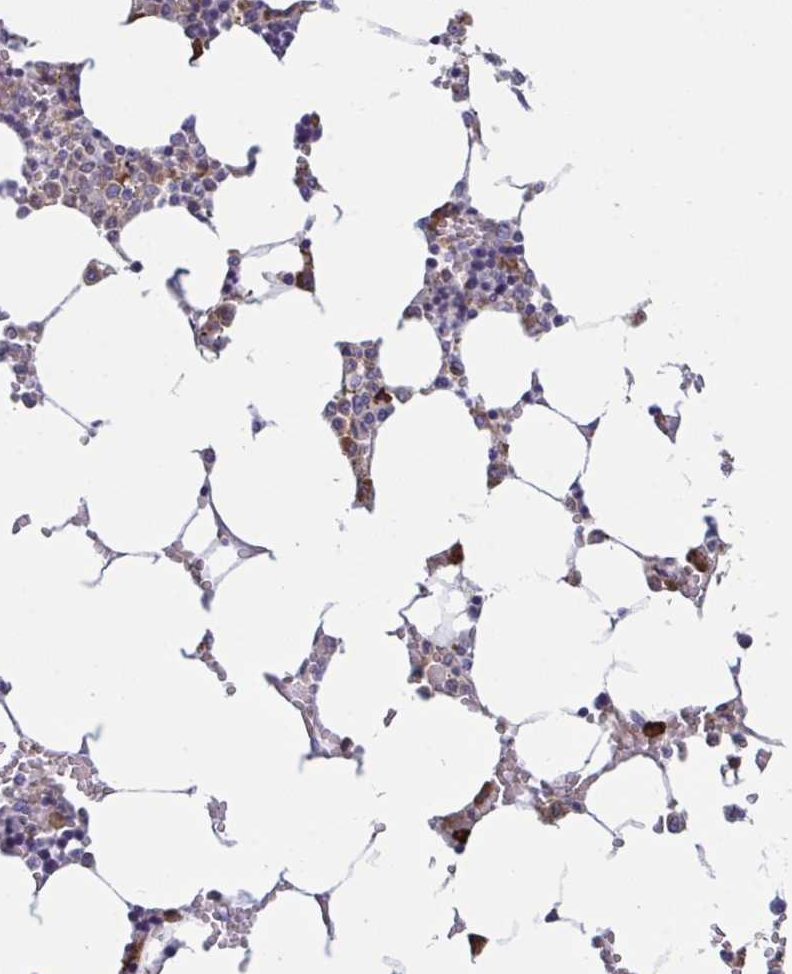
{"staining": {"intensity": "moderate", "quantity": "<25%", "location": "cytoplasmic/membranous"}, "tissue": "bone marrow", "cell_type": "Hematopoietic cells", "image_type": "normal", "snomed": [{"axis": "morphology", "description": "Normal tissue, NOS"}, {"axis": "topography", "description": "Bone marrow"}], "caption": "Immunohistochemistry (DAB (3,3'-diaminobenzidine)) staining of unremarkable bone marrow demonstrates moderate cytoplasmic/membranous protein staining in about <25% of hematopoietic cells.", "gene": "MYMK", "patient": {"sex": "male", "age": 64}}